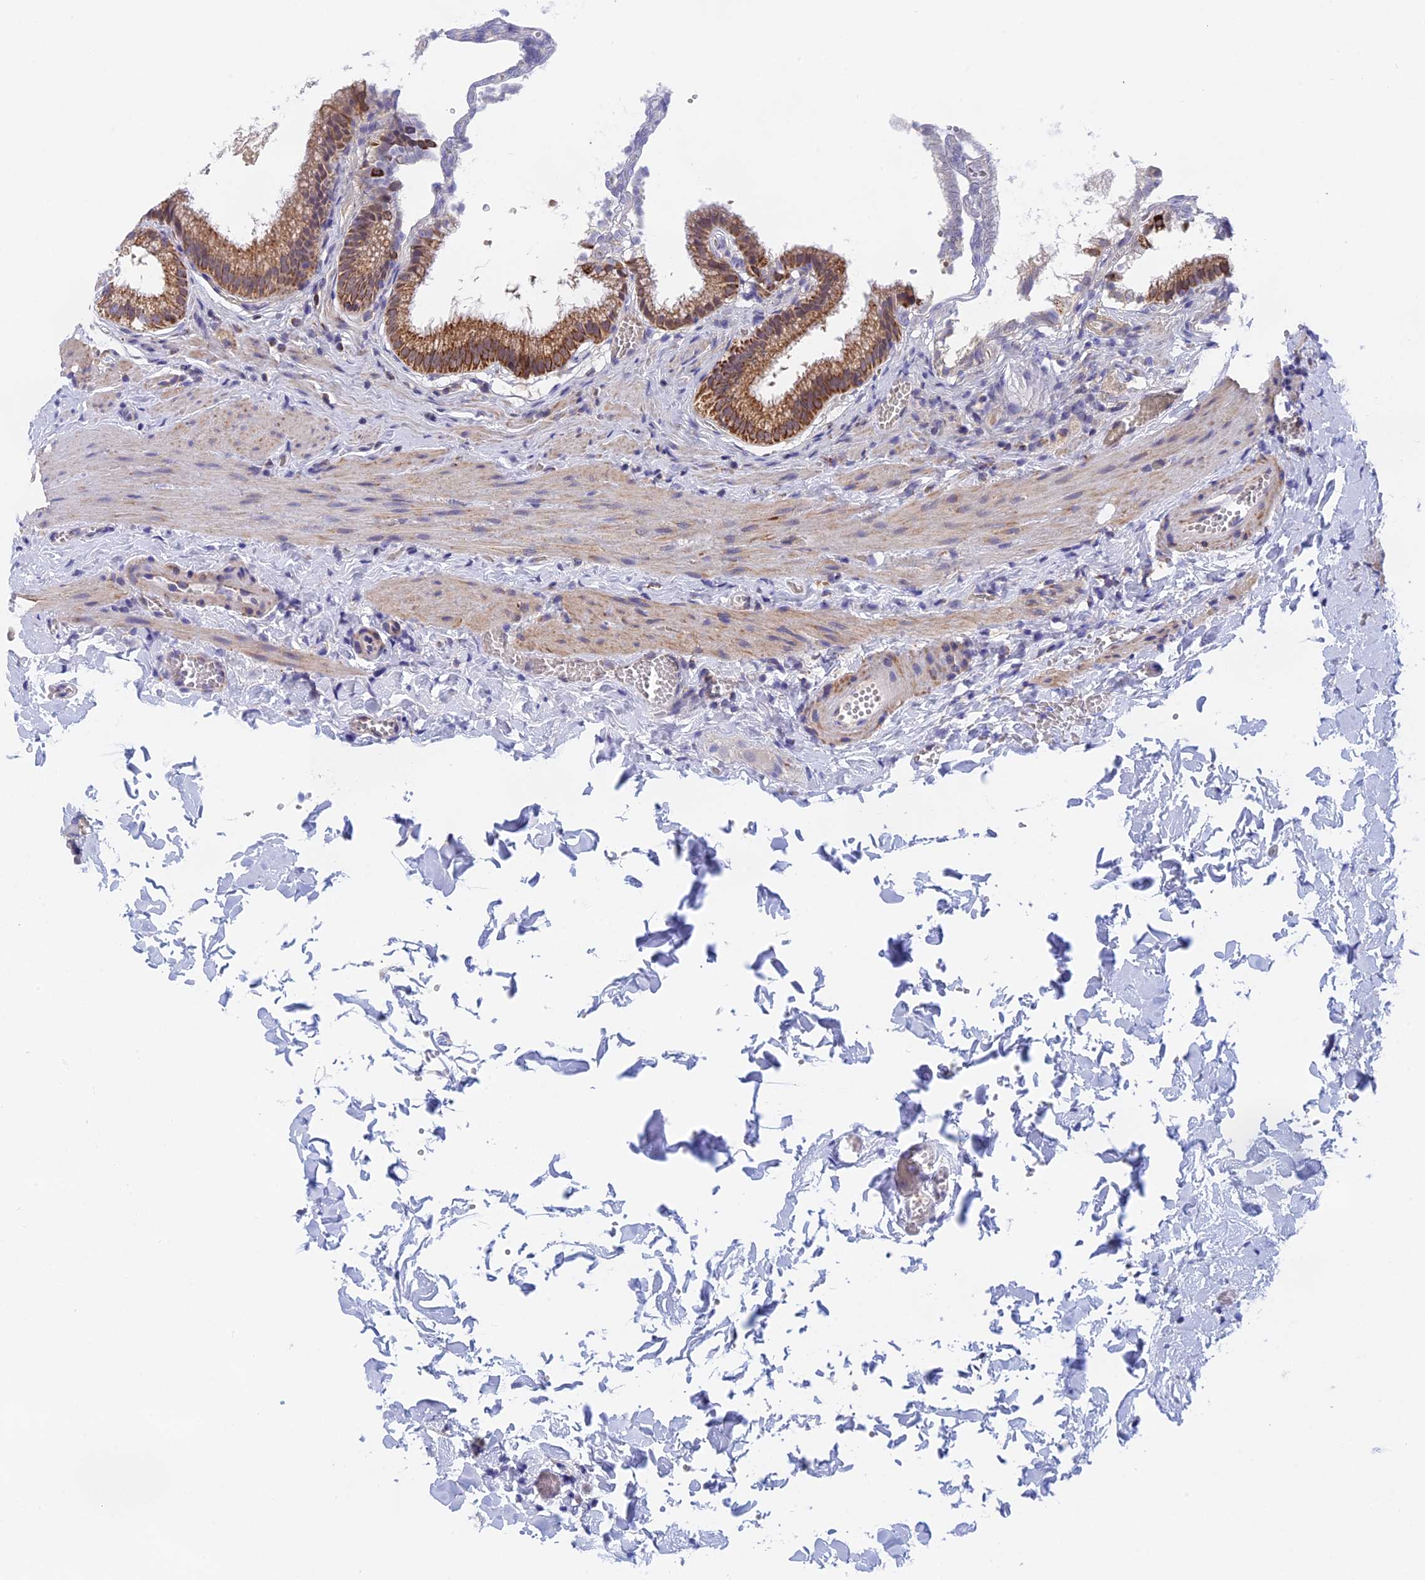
{"staining": {"intensity": "strong", "quantity": ">75%", "location": "cytoplasmic/membranous"}, "tissue": "gallbladder", "cell_type": "Glandular cells", "image_type": "normal", "snomed": [{"axis": "morphology", "description": "Normal tissue, NOS"}, {"axis": "topography", "description": "Gallbladder"}], "caption": "DAB (3,3'-diaminobenzidine) immunohistochemical staining of normal human gallbladder exhibits strong cytoplasmic/membranous protein expression in about >75% of glandular cells. Immunohistochemistry stains the protein of interest in brown and the nuclei are stained blue.", "gene": "CDC16", "patient": {"sex": "male", "age": 38}}